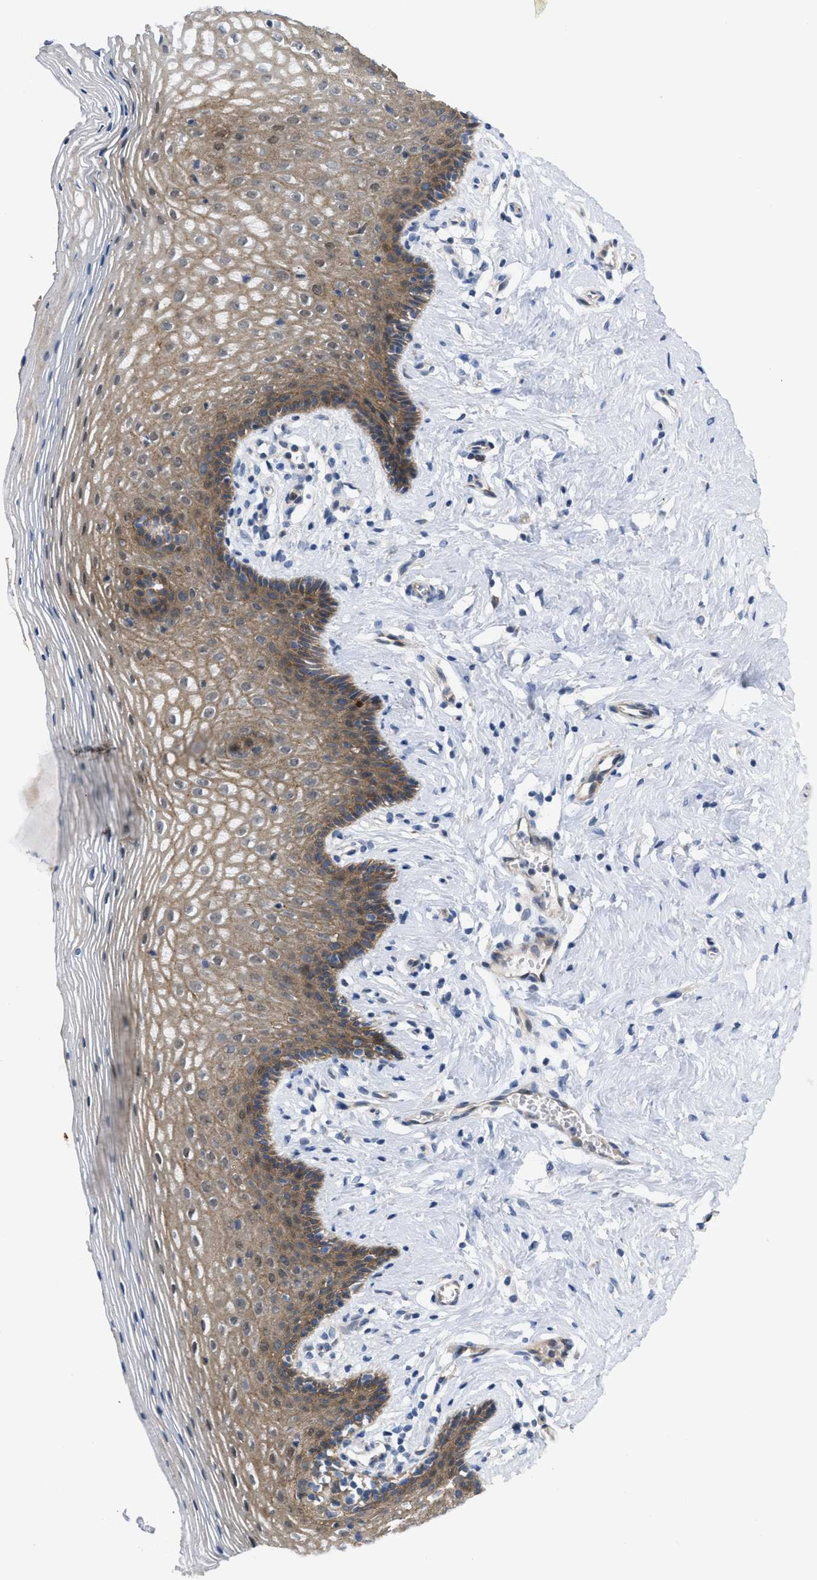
{"staining": {"intensity": "moderate", "quantity": ">75%", "location": "cytoplasmic/membranous"}, "tissue": "vagina", "cell_type": "Squamous epithelial cells", "image_type": "normal", "snomed": [{"axis": "morphology", "description": "Normal tissue, NOS"}, {"axis": "topography", "description": "Vagina"}], "caption": "Squamous epithelial cells reveal medium levels of moderate cytoplasmic/membranous staining in approximately >75% of cells in unremarkable human vagina.", "gene": "CDPF1", "patient": {"sex": "female", "age": 32}}